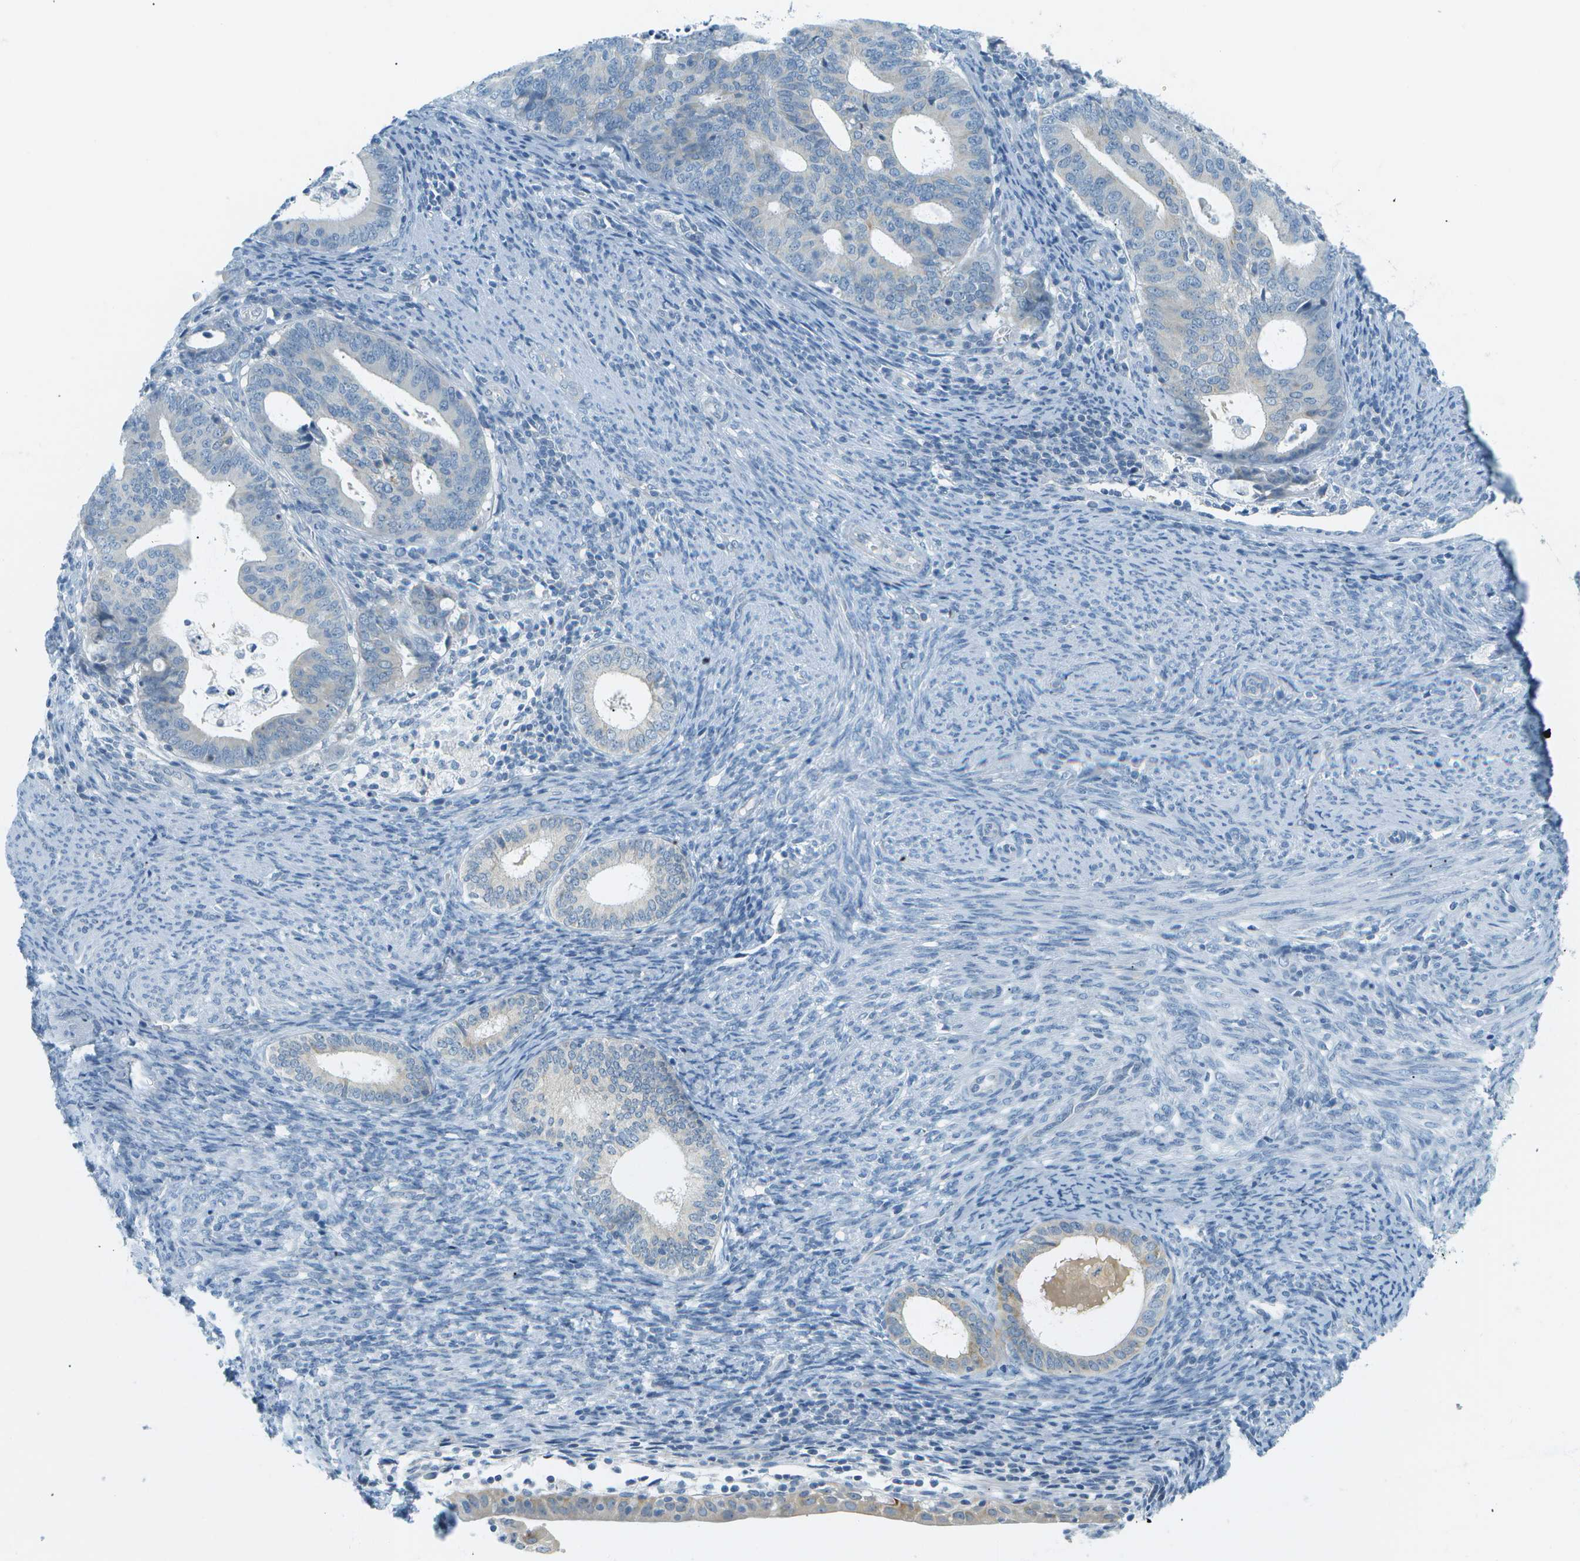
{"staining": {"intensity": "negative", "quantity": "none", "location": "none"}, "tissue": "endometrial cancer", "cell_type": "Tumor cells", "image_type": "cancer", "snomed": [{"axis": "morphology", "description": "Adenocarcinoma, NOS"}, {"axis": "topography", "description": "Uterus"}], "caption": "This is a histopathology image of immunohistochemistry (IHC) staining of endometrial cancer, which shows no positivity in tumor cells.", "gene": "SMYD5", "patient": {"sex": "female", "age": 83}}